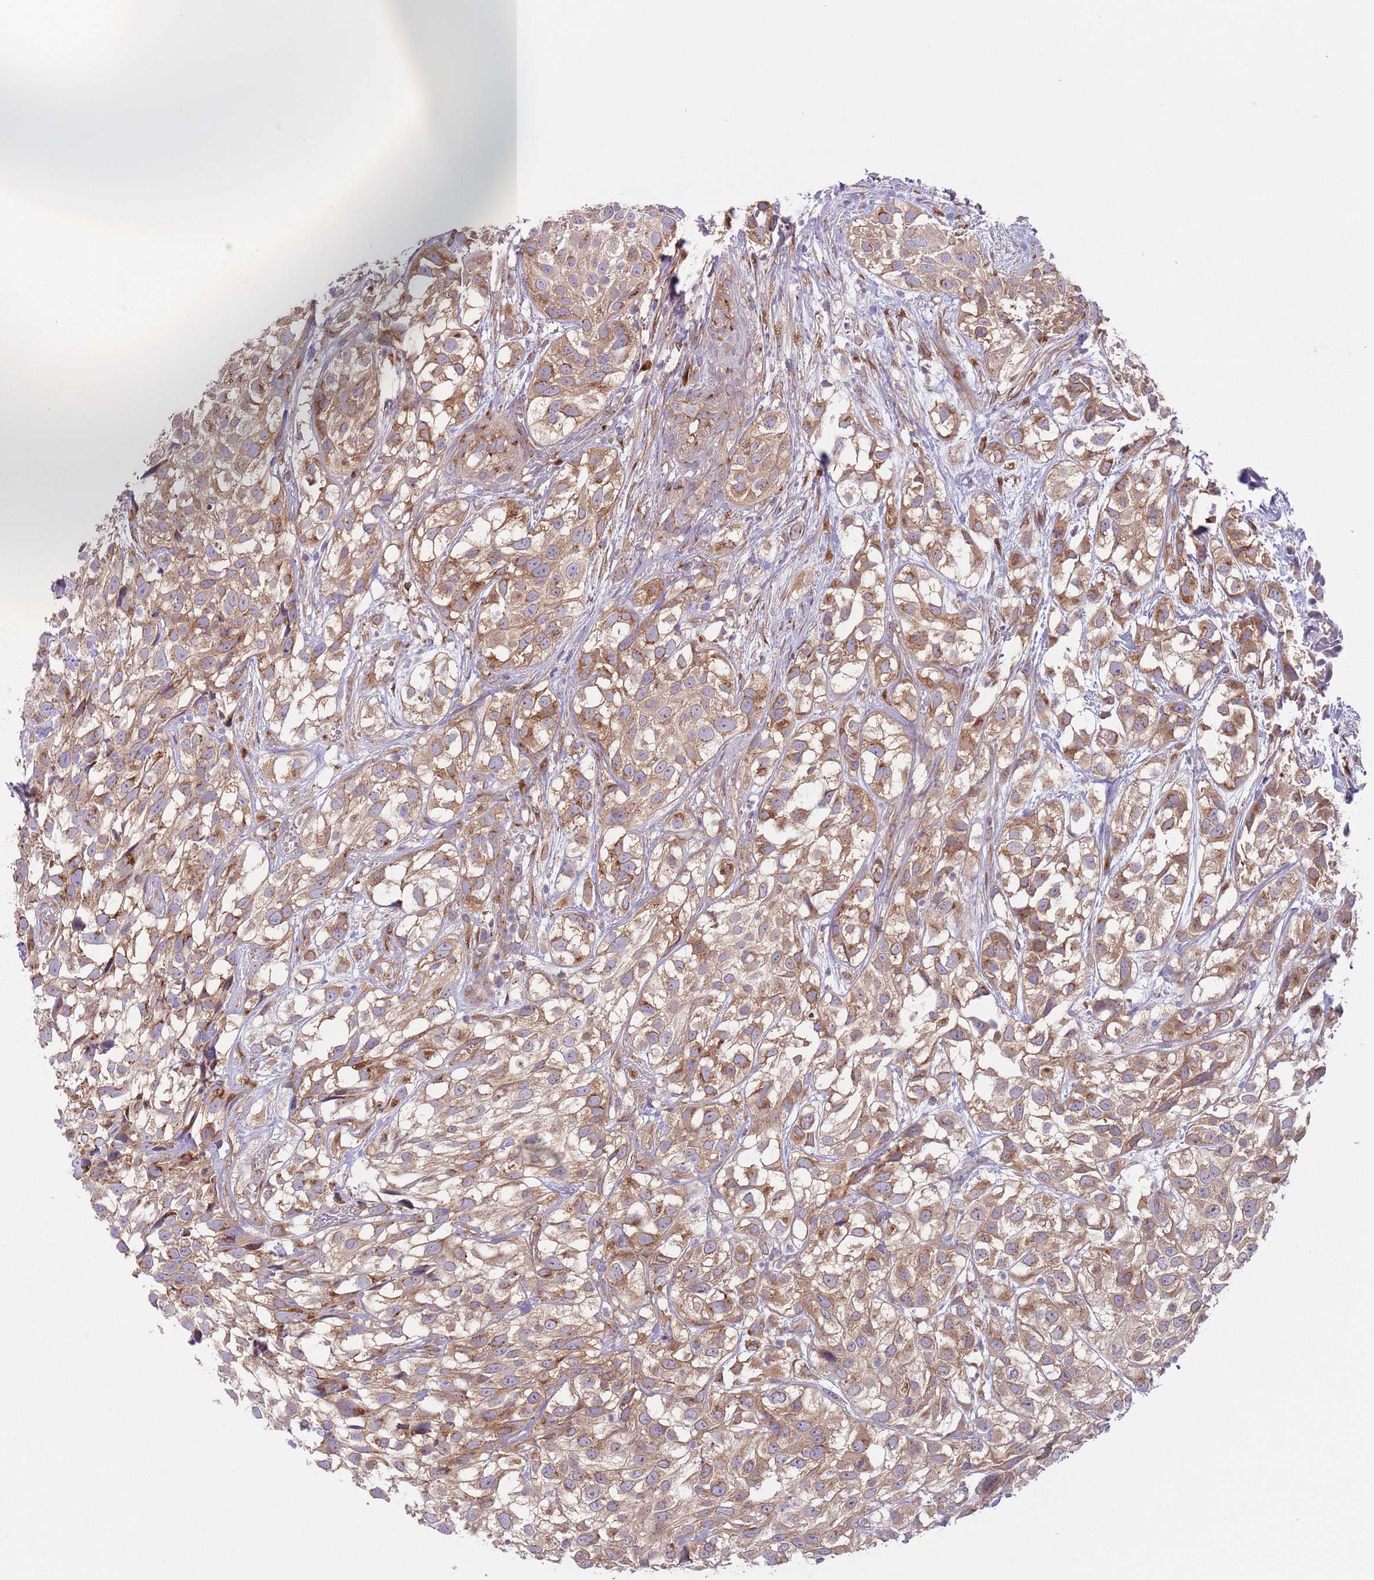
{"staining": {"intensity": "moderate", "quantity": ">75%", "location": "cytoplasmic/membranous"}, "tissue": "urothelial cancer", "cell_type": "Tumor cells", "image_type": "cancer", "snomed": [{"axis": "morphology", "description": "Urothelial carcinoma, High grade"}, {"axis": "topography", "description": "Urinary bladder"}], "caption": "An immunohistochemistry photomicrograph of tumor tissue is shown. Protein staining in brown labels moderate cytoplasmic/membranous positivity in urothelial carcinoma (high-grade) within tumor cells.", "gene": "COPE", "patient": {"sex": "male", "age": 56}}